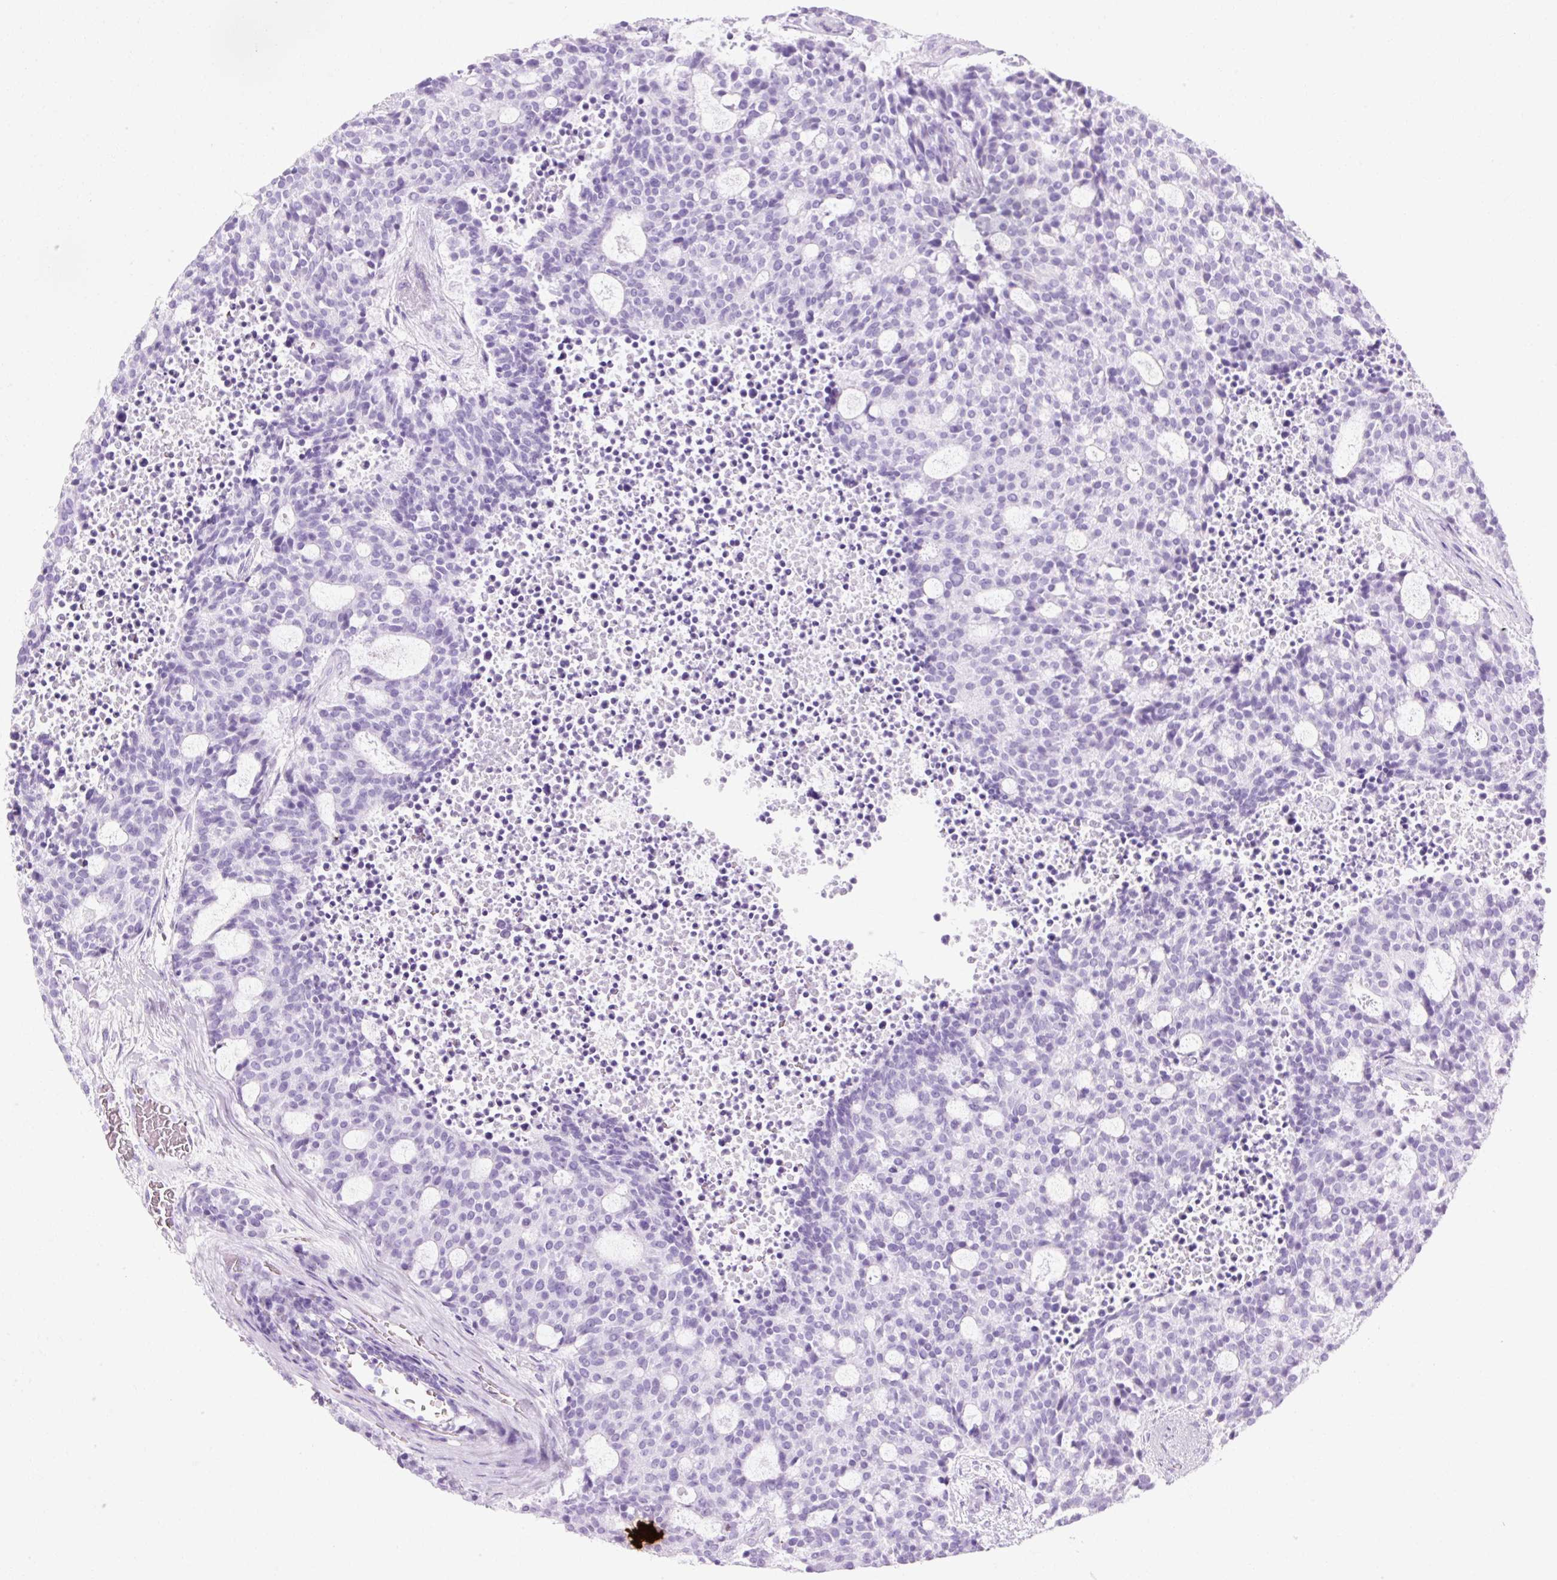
{"staining": {"intensity": "negative", "quantity": "none", "location": "none"}, "tissue": "carcinoid", "cell_type": "Tumor cells", "image_type": "cancer", "snomed": [{"axis": "morphology", "description": "Carcinoid, malignant, NOS"}, {"axis": "topography", "description": "Pancreas"}], "caption": "Carcinoid (malignant) was stained to show a protein in brown. There is no significant positivity in tumor cells. (DAB IHC with hematoxylin counter stain).", "gene": "HSD11B1", "patient": {"sex": "female", "age": 54}}